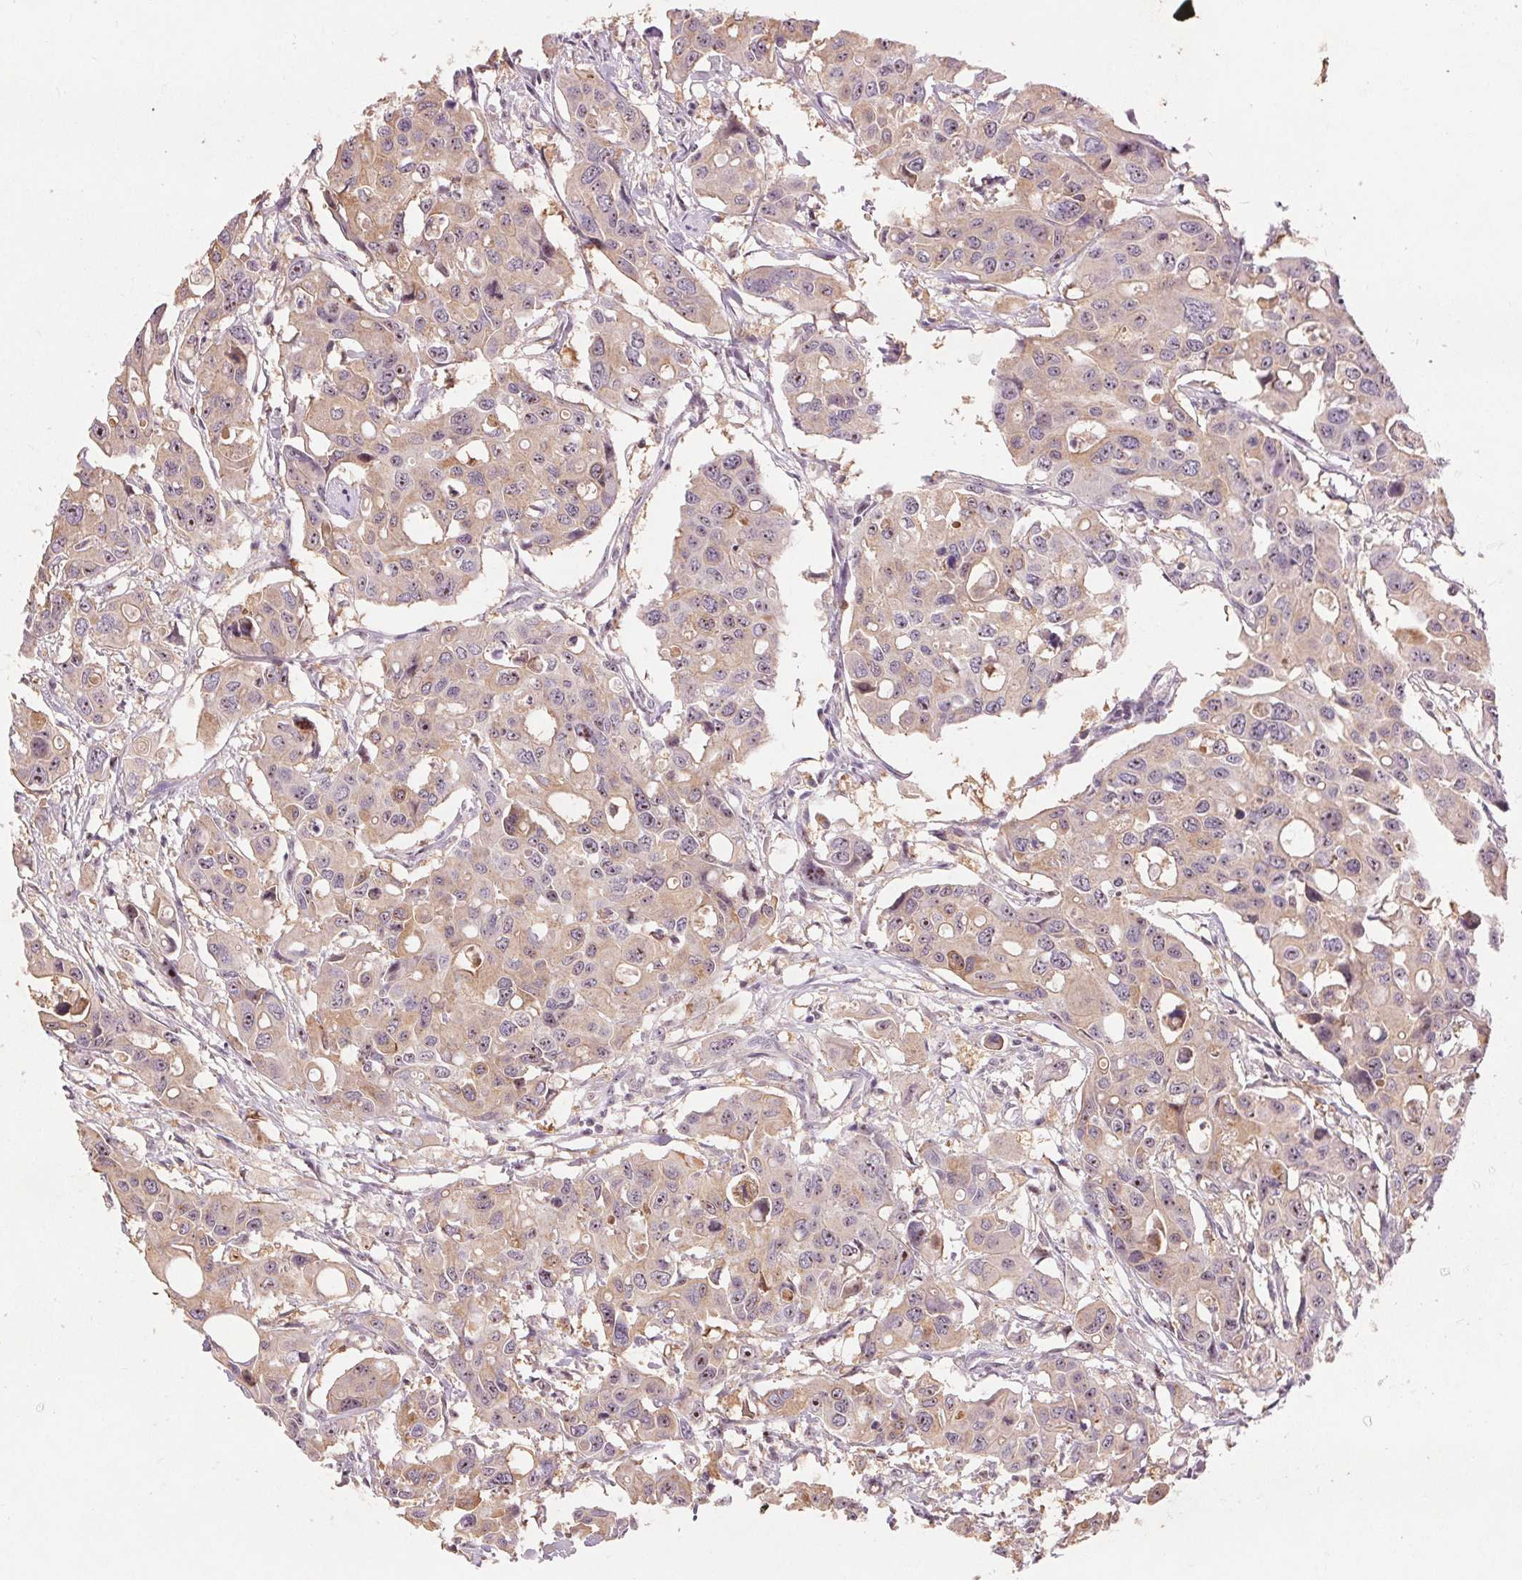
{"staining": {"intensity": "weak", "quantity": "25%-75%", "location": "cytoplasmic/membranous"}, "tissue": "colorectal cancer", "cell_type": "Tumor cells", "image_type": "cancer", "snomed": [{"axis": "morphology", "description": "Adenocarcinoma, NOS"}, {"axis": "topography", "description": "Colon"}], "caption": "The micrograph displays staining of adenocarcinoma (colorectal), revealing weak cytoplasmic/membranous protein staining (brown color) within tumor cells. Ihc stains the protein of interest in brown and the nuclei are stained blue.", "gene": "RANBP3L", "patient": {"sex": "male", "age": 77}}